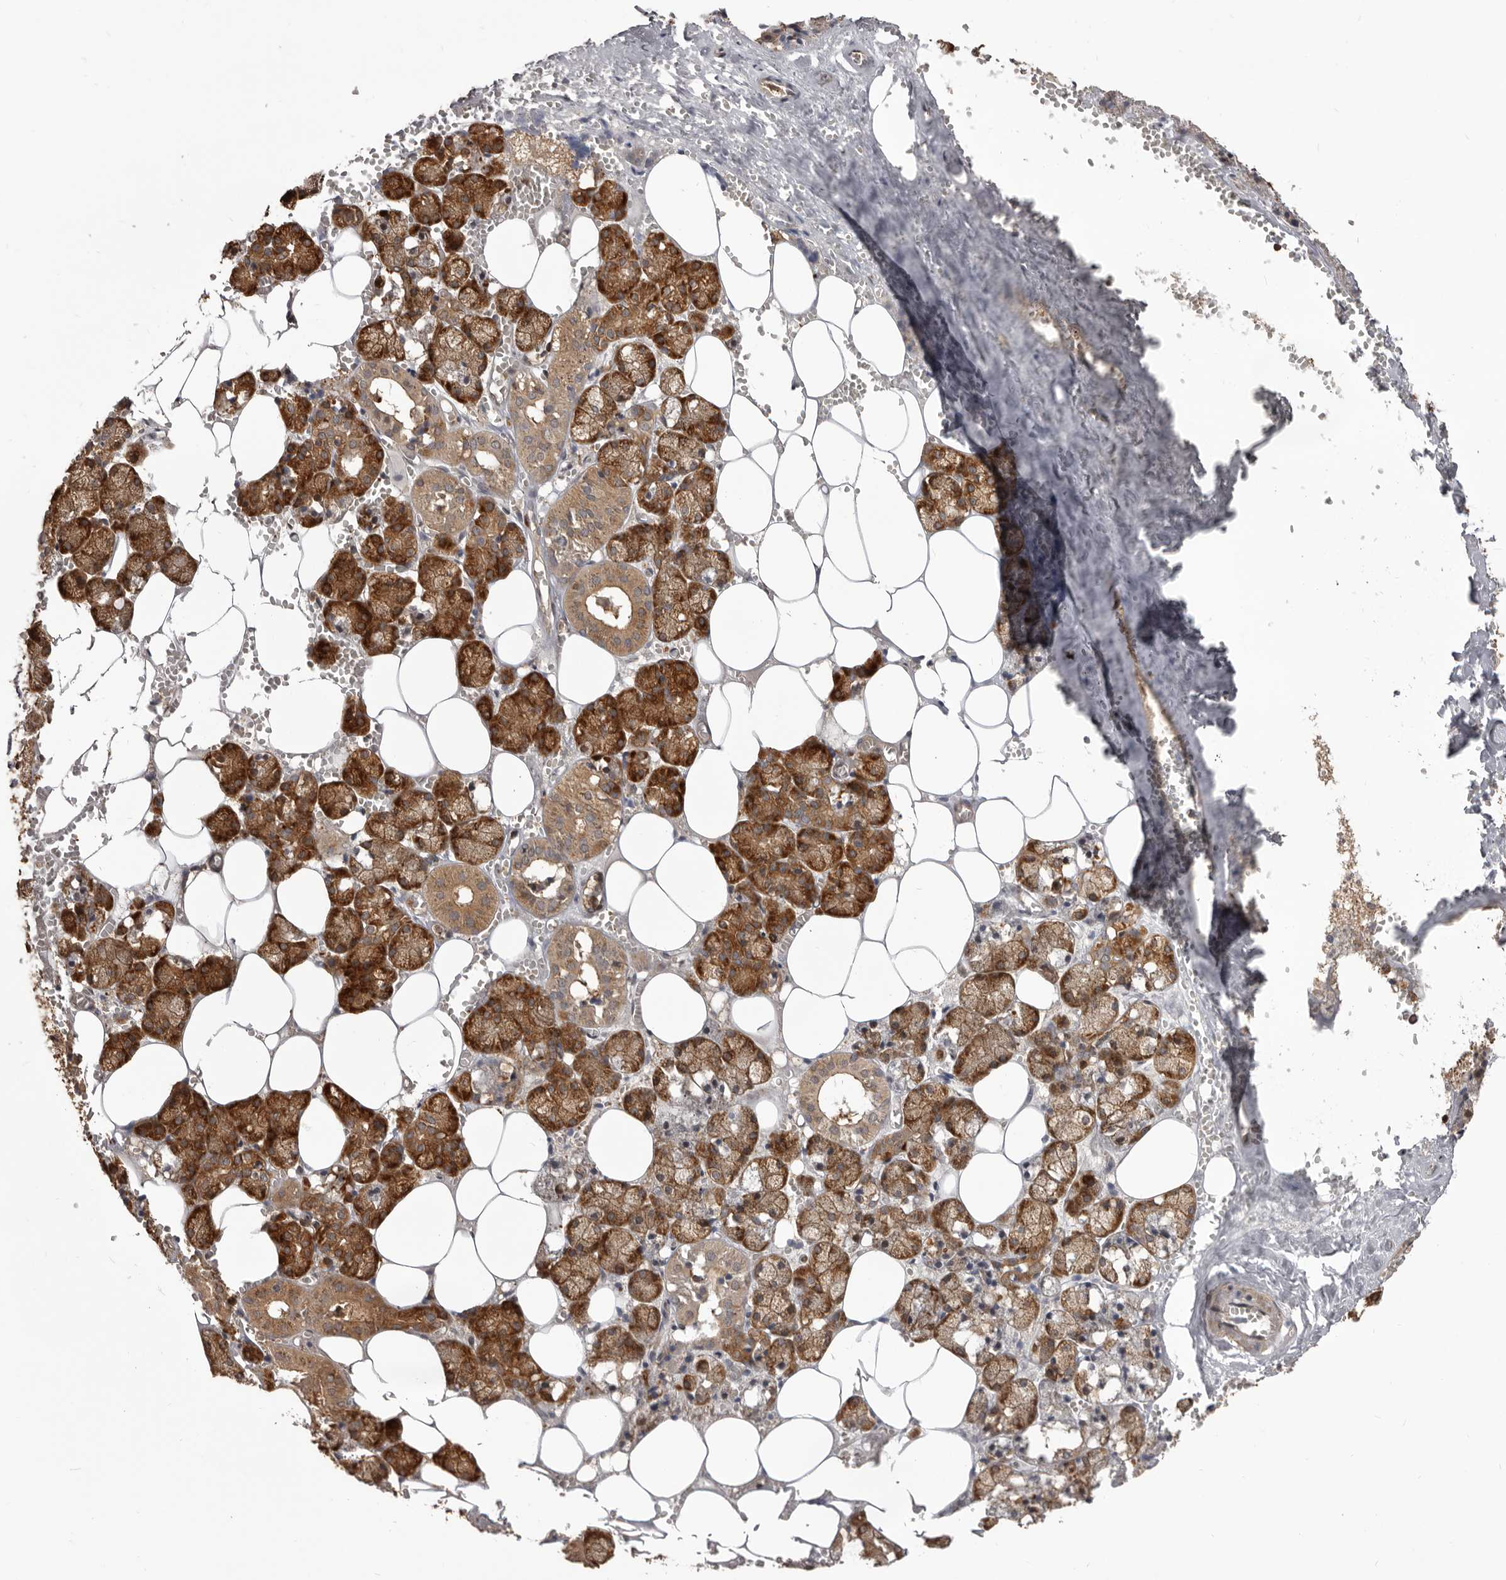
{"staining": {"intensity": "strong", "quantity": ">75%", "location": "cytoplasmic/membranous"}, "tissue": "salivary gland", "cell_type": "Glandular cells", "image_type": "normal", "snomed": [{"axis": "morphology", "description": "Normal tissue, NOS"}, {"axis": "topography", "description": "Salivary gland"}], "caption": "An image of human salivary gland stained for a protein reveals strong cytoplasmic/membranous brown staining in glandular cells. Using DAB (3,3'-diaminobenzidine) (brown) and hematoxylin (blue) stains, captured at high magnification using brightfield microscopy.", "gene": "HBS1L", "patient": {"sex": "male", "age": 62}}